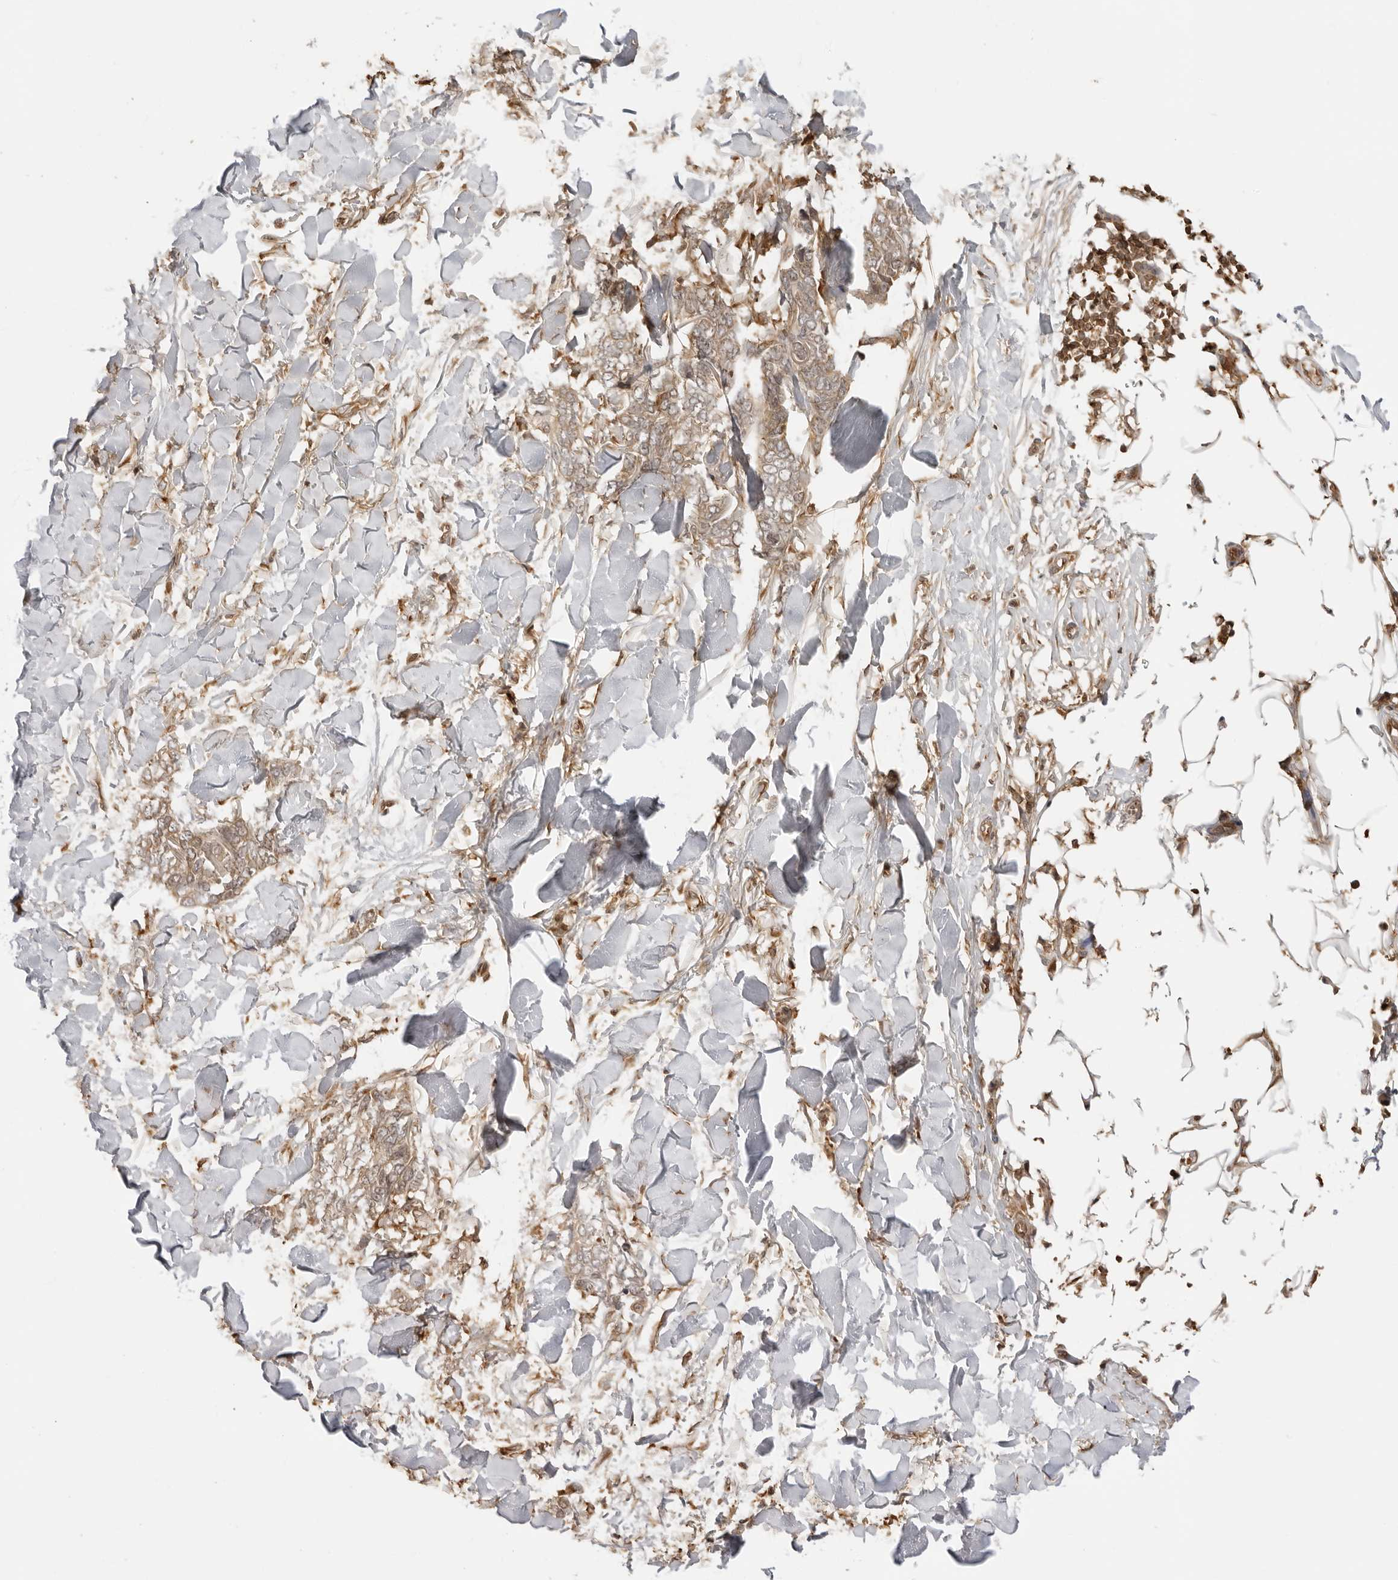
{"staining": {"intensity": "weak", "quantity": ">75%", "location": "cytoplasmic/membranous,nuclear"}, "tissue": "skin cancer", "cell_type": "Tumor cells", "image_type": "cancer", "snomed": [{"axis": "morphology", "description": "Normal tissue, NOS"}, {"axis": "morphology", "description": "Basal cell carcinoma"}, {"axis": "topography", "description": "Skin"}], "caption": "Brown immunohistochemical staining in human basal cell carcinoma (skin) reveals weak cytoplasmic/membranous and nuclear staining in about >75% of tumor cells. The staining was performed using DAB to visualize the protein expression in brown, while the nuclei were stained in blue with hematoxylin (Magnification: 20x).", "gene": "IKBKE", "patient": {"sex": "male", "age": 77}}